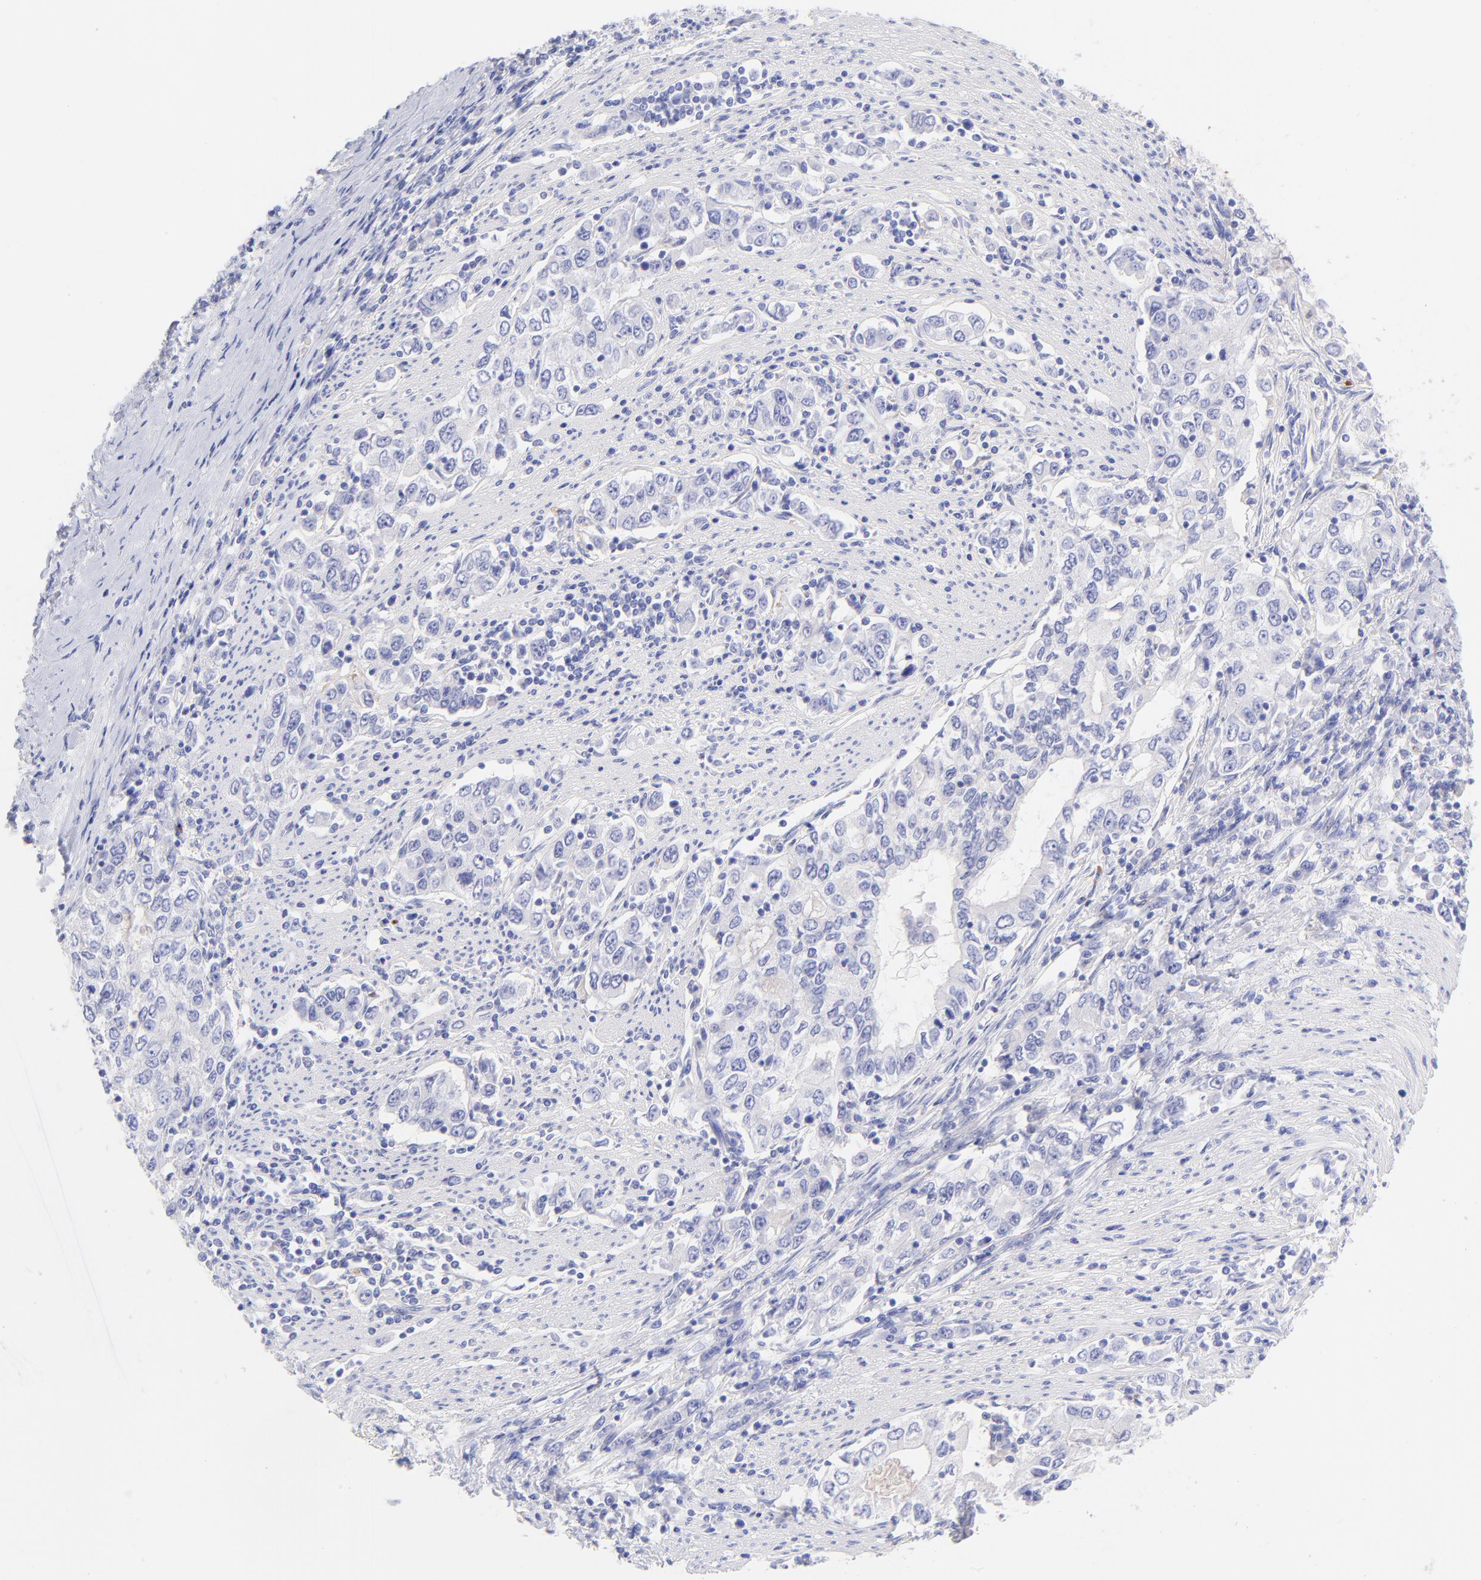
{"staining": {"intensity": "negative", "quantity": "none", "location": "none"}, "tissue": "stomach cancer", "cell_type": "Tumor cells", "image_type": "cancer", "snomed": [{"axis": "morphology", "description": "Adenocarcinoma, NOS"}, {"axis": "topography", "description": "Stomach, lower"}], "caption": "Immunohistochemical staining of adenocarcinoma (stomach) demonstrates no significant positivity in tumor cells. (DAB (3,3'-diaminobenzidine) immunohistochemistry with hematoxylin counter stain).", "gene": "FRMPD3", "patient": {"sex": "female", "age": 72}}